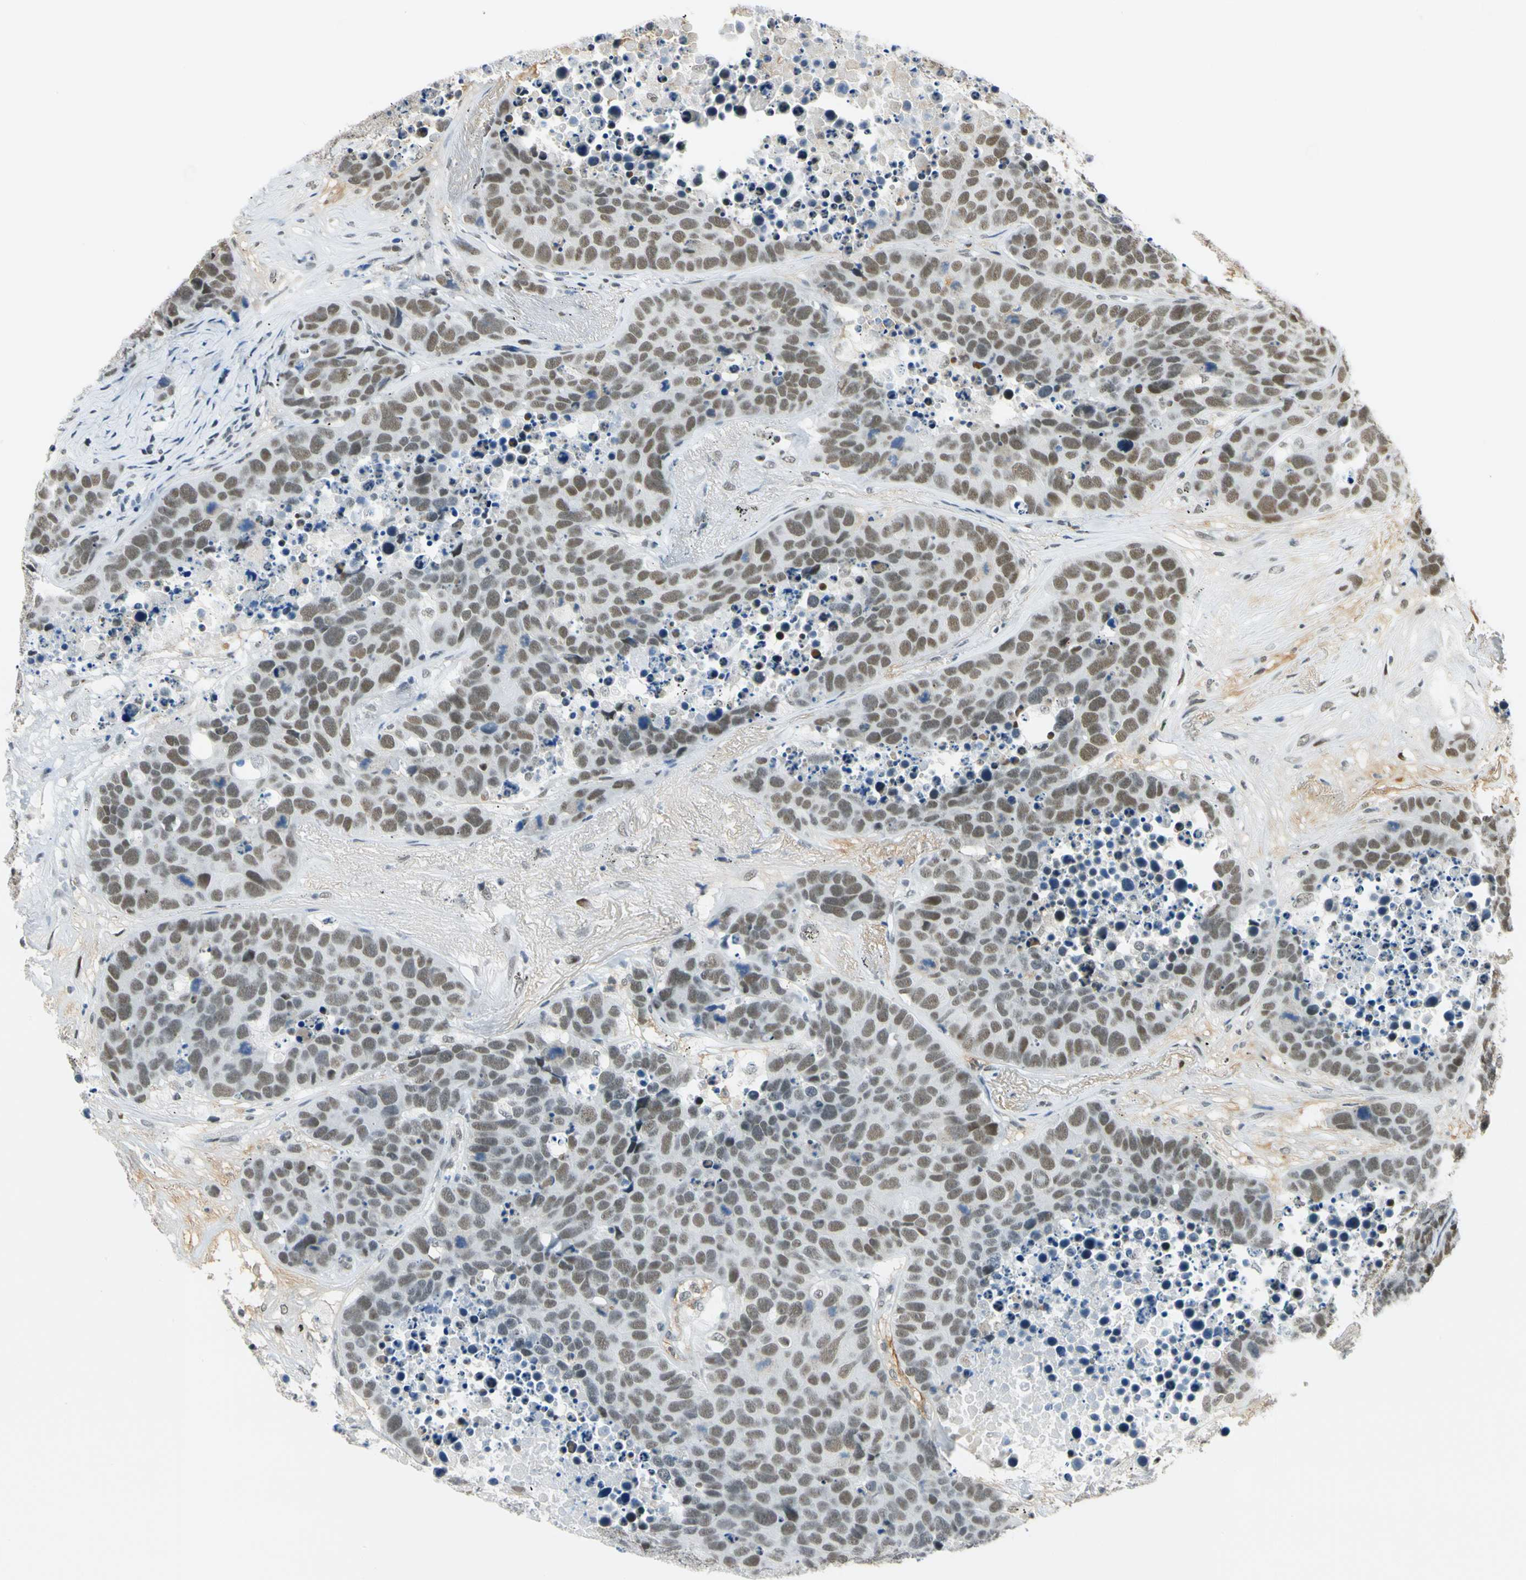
{"staining": {"intensity": "moderate", "quantity": ">75%", "location": "nuclear"}, "tissue": "carcinoid", "cell_type": "Tumor cells", "image_type": "cancer", "snomed": [{"axis": "morphology", "description": "Carcinoid, malignant, NOS"}, {"axis": "topography", "description": "Lung"}], "caption": "The histopathology image displays immunohistochemical staining of carcinoid. There is moderate nuclear staining is seen in about >75% of tumor cells. Ihc stains the protein of interest in brown and the nuclei are stained blue.", "gene": "NELFE", "patient": {"sex": "male", "age": 60}}